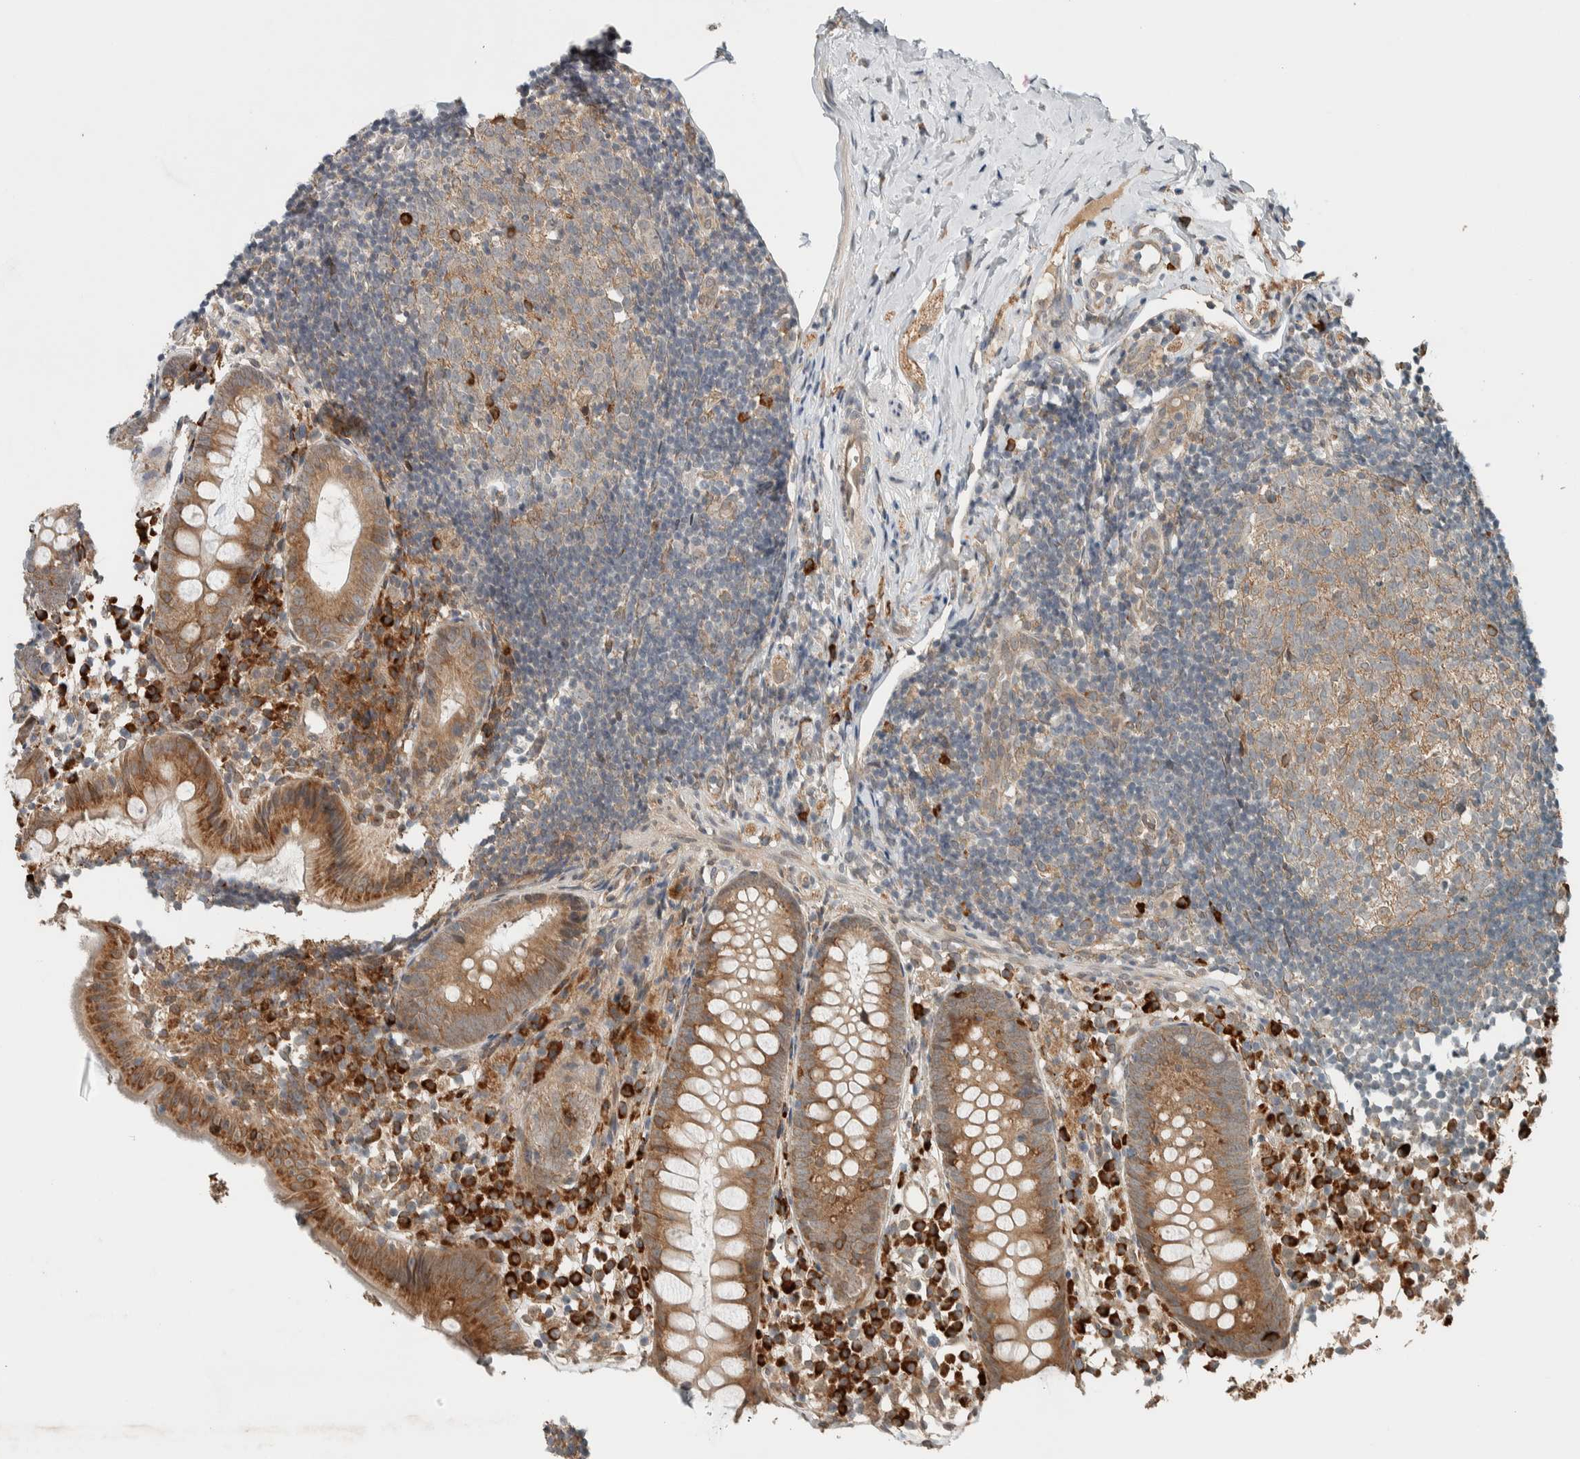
{"staining": {"intensity": "moderate", "quantity": ">75%", "location": "cytoplasmic/membranous"}, "tissue": "appendix", "cell_type": "Glandular cells", "image_type": "normal", "snomed": [{"axis": "morphology", "description": "Normal tissue, NOS"}, {"axis": "topography", "description": "Appendix"}], "caption": "Normal appendix shows moderate cytoplasmic/membranous positivity in approximately >75% of glandular cells.", "gene": "CTBP2", "patient": {"sex": "female", "age": 20}}